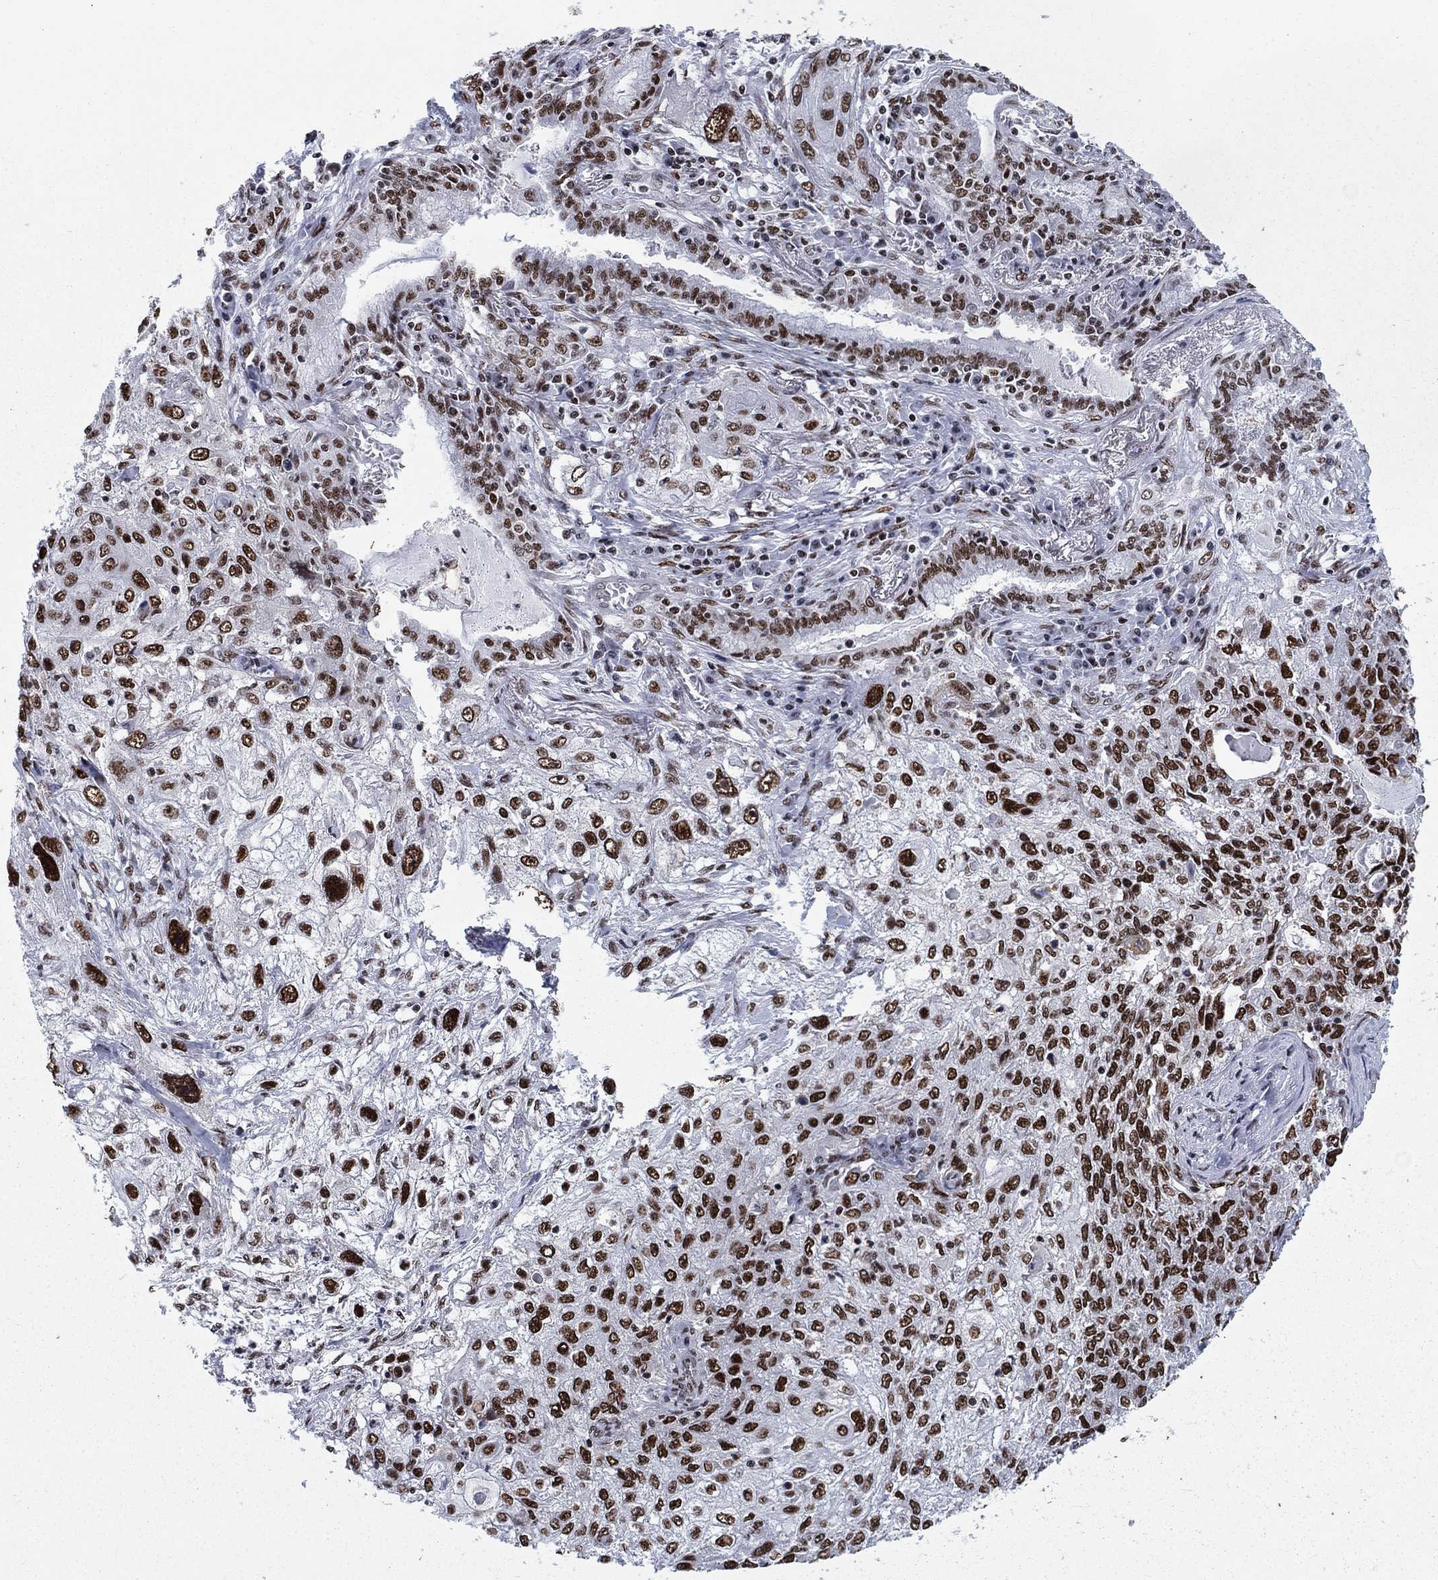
{"staining": {"intensity": "strong", "quantity": ">75%", "location": "nuclear"}, "tissue": "lung cancer", "cell_type": "Tumor cells", "image_type": "cancer", "snomed": [{"axis": "morphology", "description": "Squamous cell carcinoma, NOS"}, {"axis": "topography", "description": "Lung"}], "caption": "This histopathology image displays immunohistochemistry (IHC) staining of human lung cancer (squamous cell carcinoma), with high strong nuclear expression in about >75% of tumor cells.", "gene": "RPRD1B", "patient": {"sex": "female", "age": 69}}